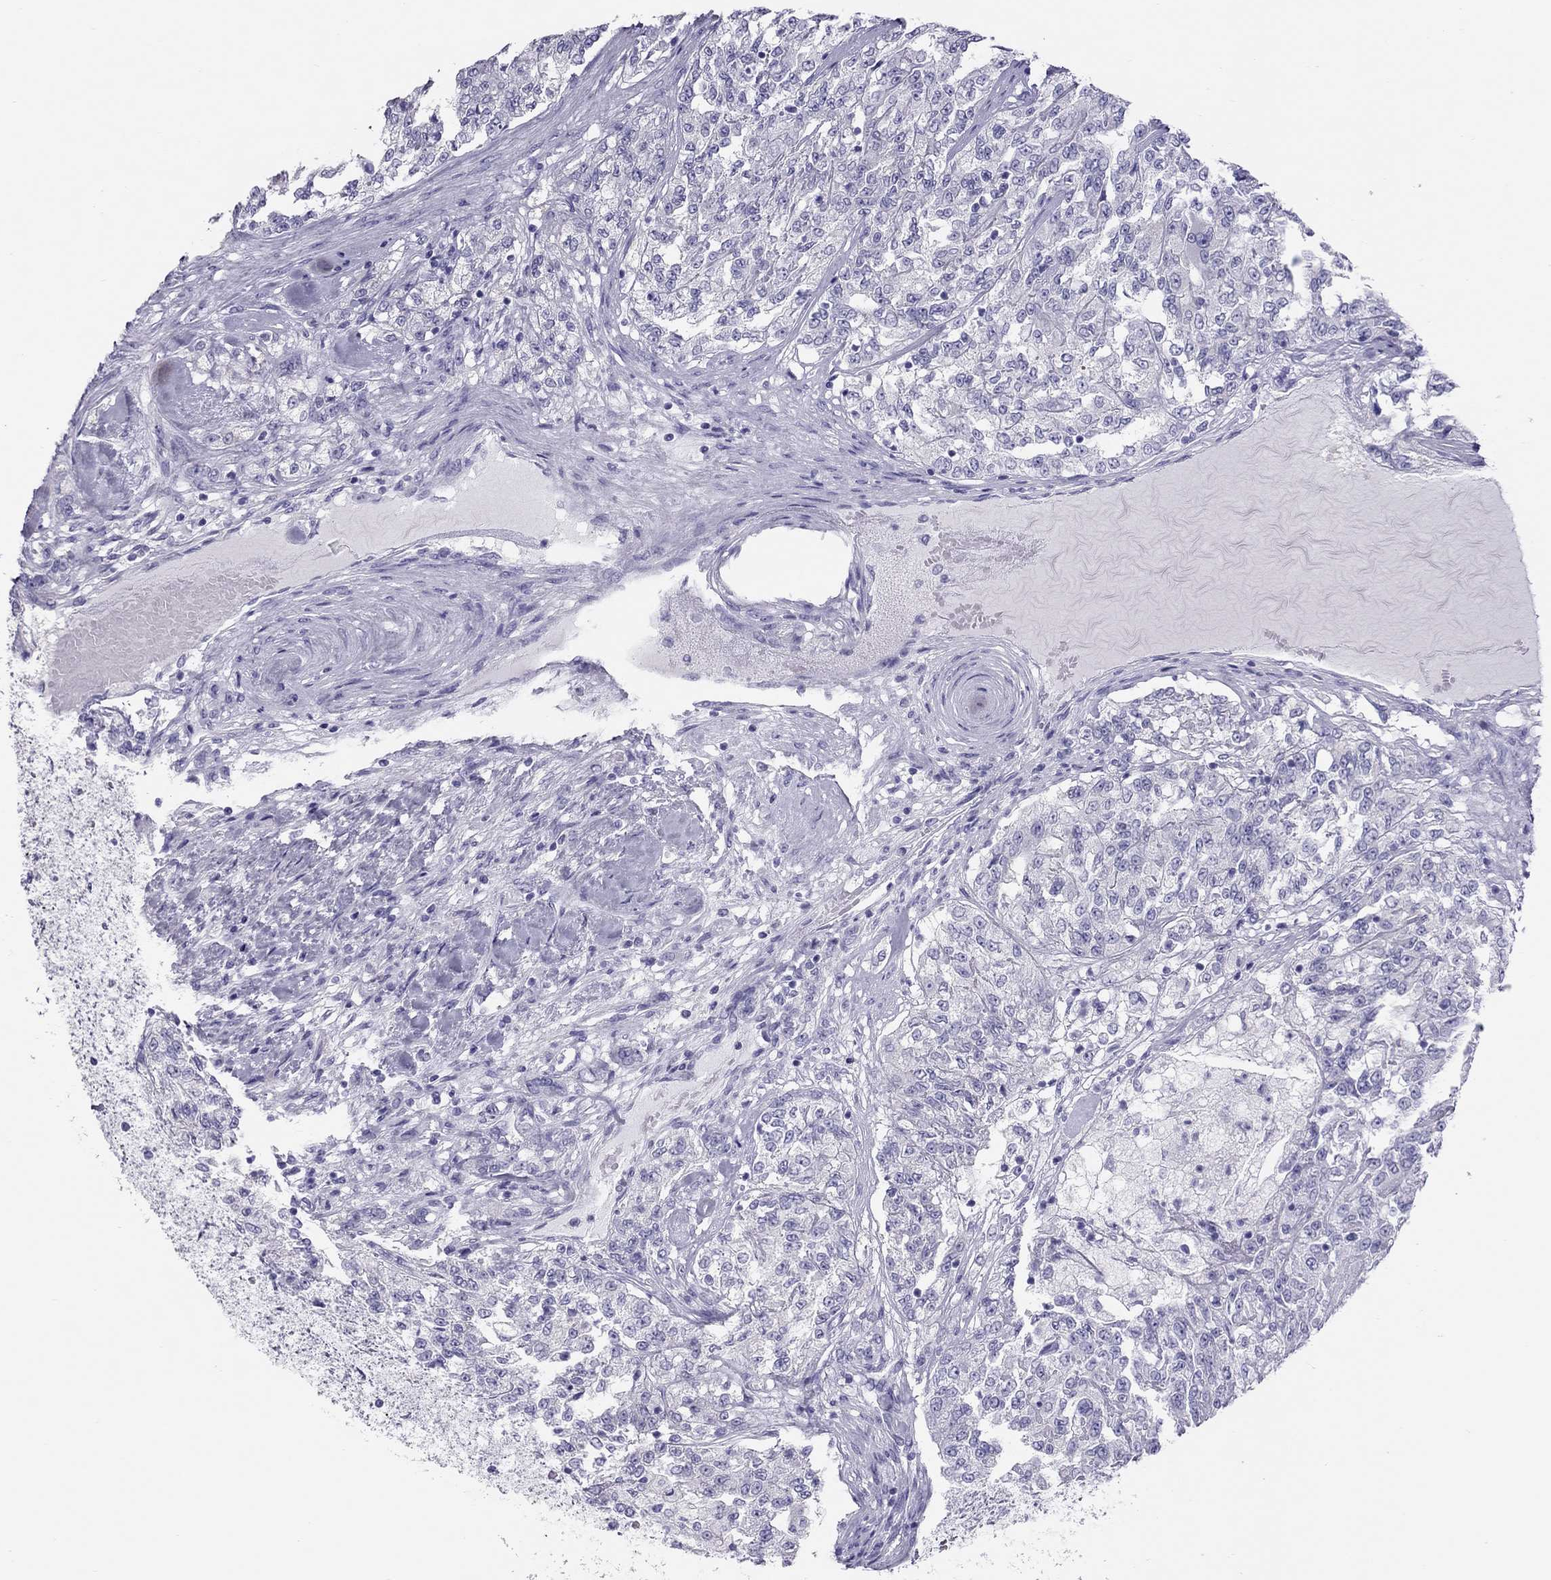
{"staining": {"intensity": "negative", "quantity": "none", "location": "none"}, "tissue": "renal cancer", "cell_type": "Tumor cells", "image_type": "cancer", "snomed": [{"axis": "morphology", "description": "Adenocarcinoma, NOS"}, {"axis": "topography", "description": "Kidney"}], "caption": "High magnification brightfield microscopy of renal cancer stained with DAB (brown) and counterstained with hematoxylin (blue): tumor cells show no significant staining. (Brightfield microscopy of DAB IHC at high magnification).", "gene": "PSMB11", "patient": {"sex": "female", "age": 63}}